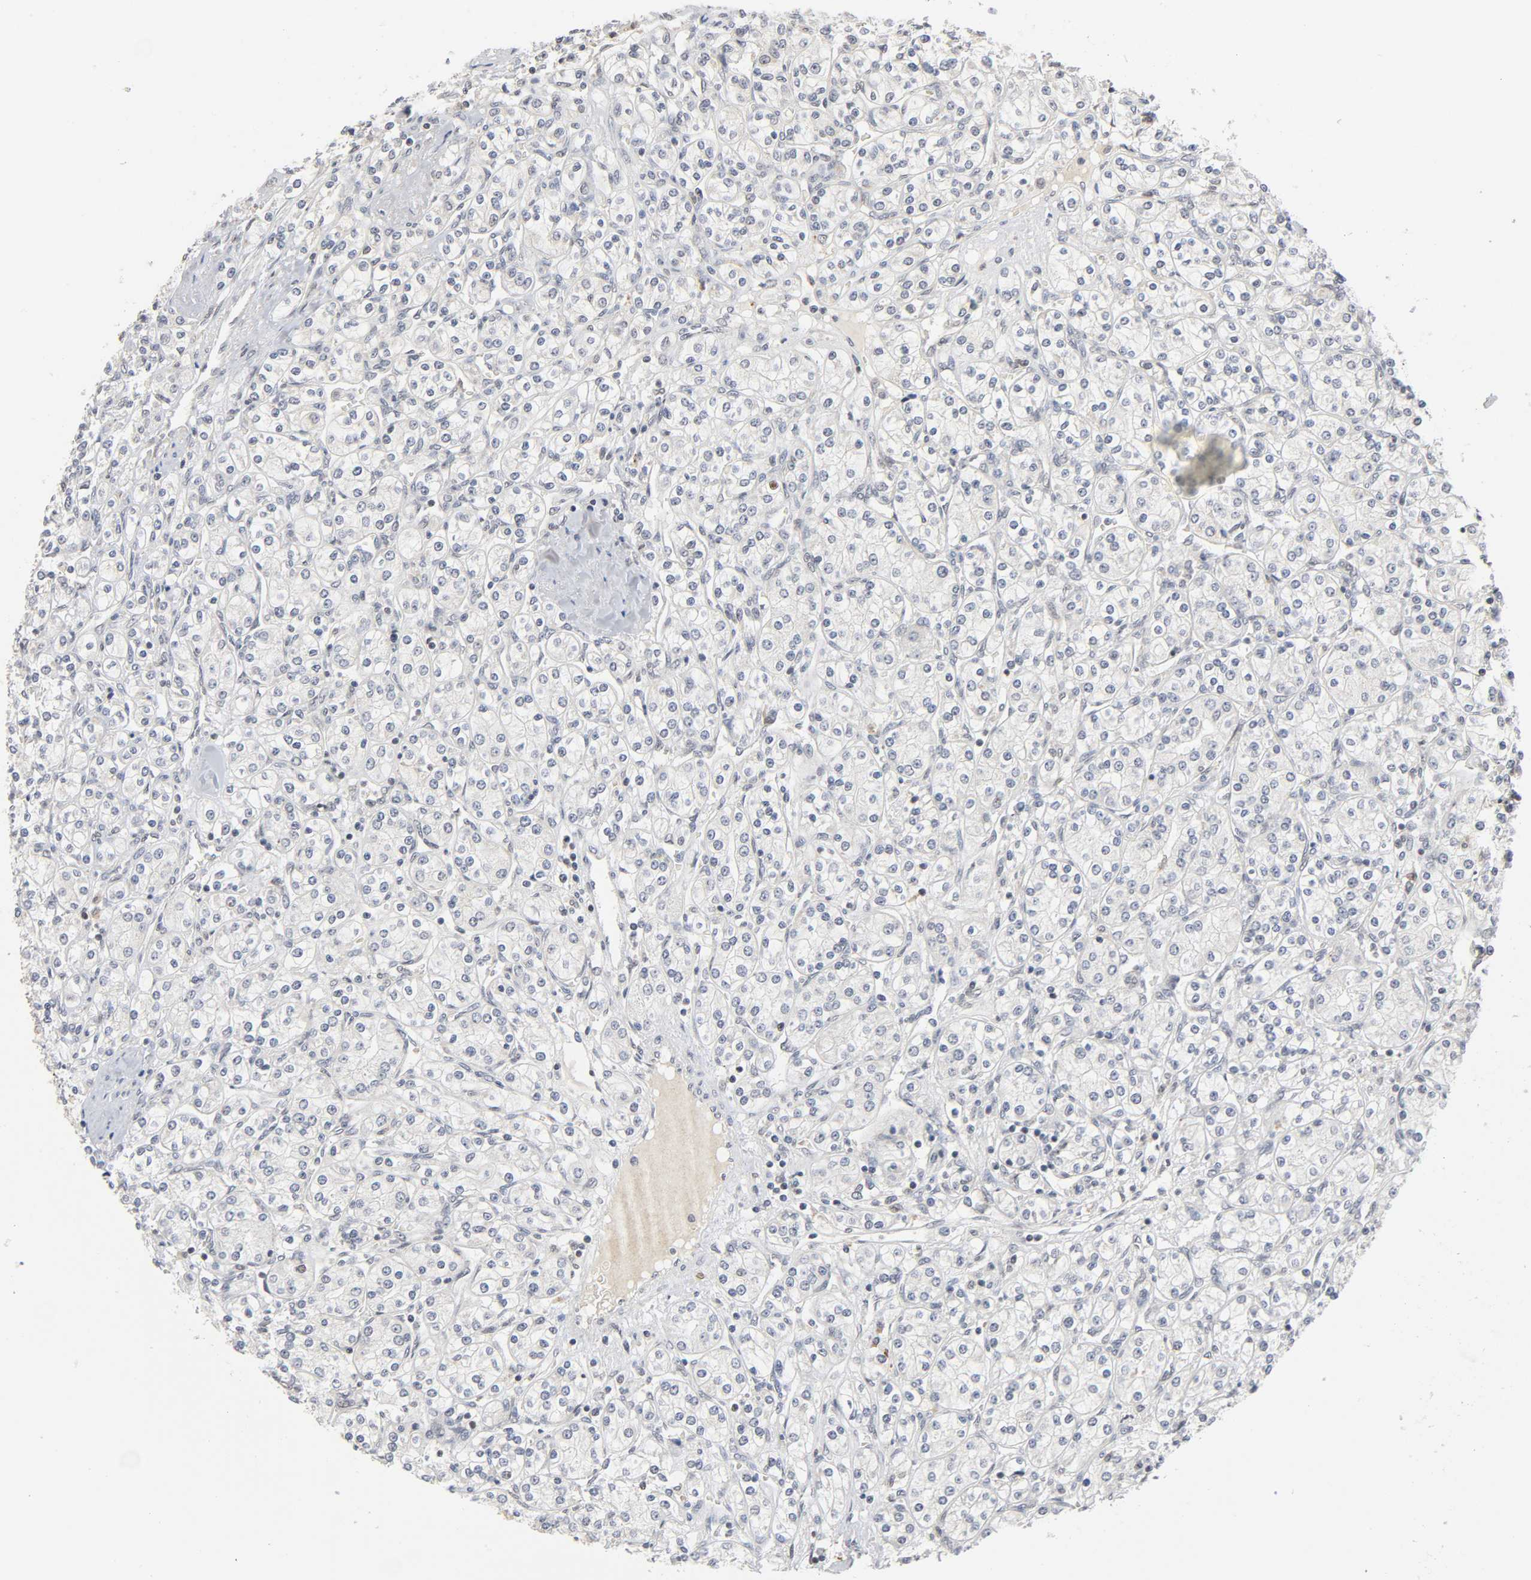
{"staining": {"intensity": "negative", "quantity": "none", "location": "none"}, "tissue": "renal cancer", "cell_type": "Tumor cells", "image_type": "cancer", "snomed": [{"axis": "morphology", "description": "Adenocarcinoma, NOS"}, {"axis": "topography", "description": "Kidney"}], "caption": "High magnification brightfield microscopy of adenocarcinoma (renal) stained with DAB (3,3'-diaminobenzidine) (brown) and counterstained with hematoxylin (blue): tumor cells show no significant staining.", "gene": "KAT2B", "patient": {"sex": "male", "age": 77}}